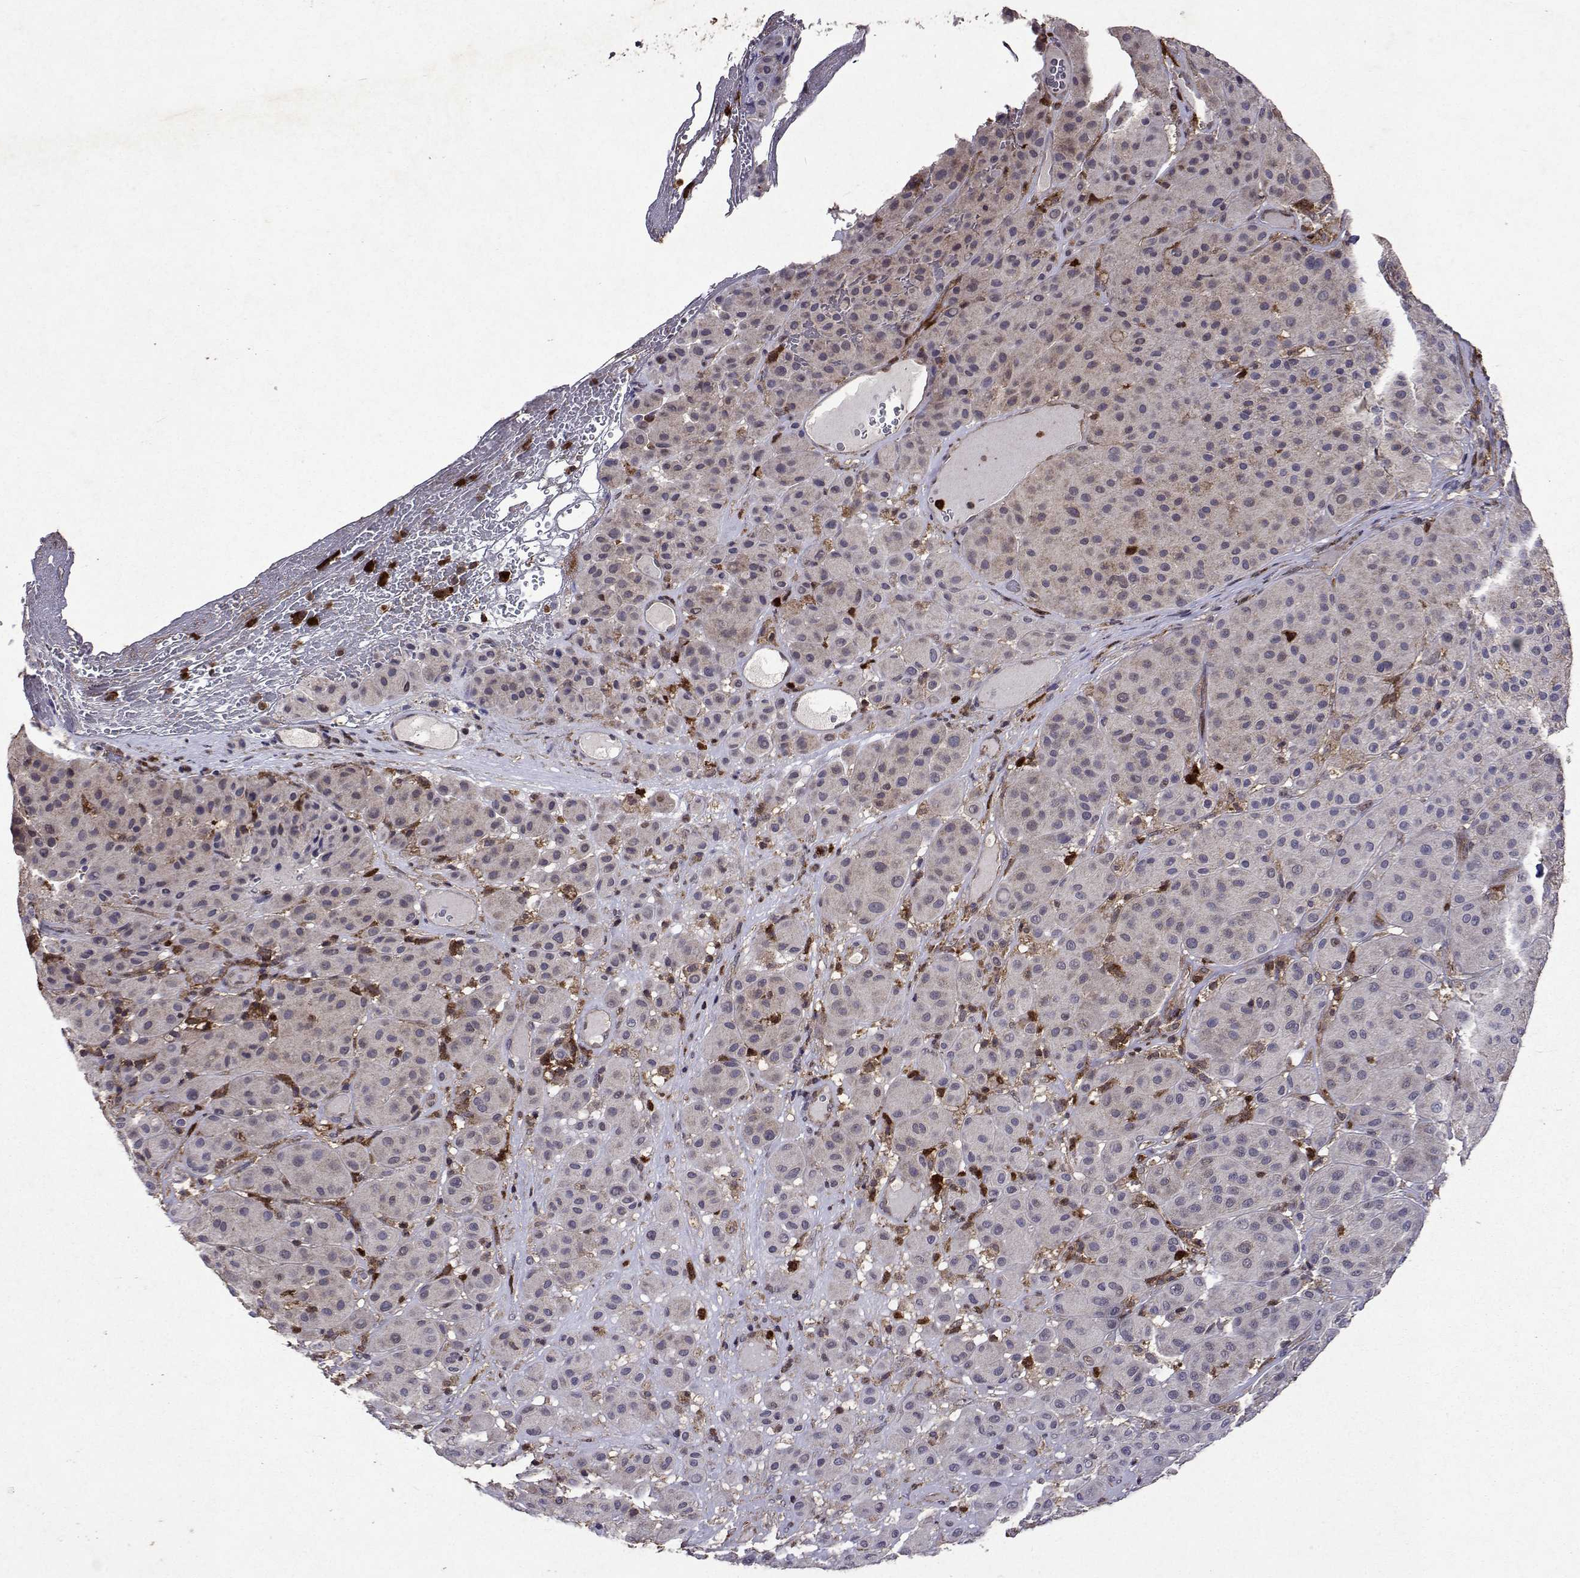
{"staining": {"intensity": "negative", "quantity": "none", "location": "none"}, "tissue": "melanoma", "cell_type": "Tumor cells", "image_type": "cancer", "snomed": [{"axis": "morphology", "description": "Malignant melanoma, Metastatic site"}, {"axis": "topography", "description": "Smooth muscle"}], "caption": "DAB (3,3'-diaminobenzidine) immunohistochemical staining of human melanoma reveals no significant positivity in tumor cells.", "gene": "APAF1", "patient": {"sex": "male", "age": 41}}